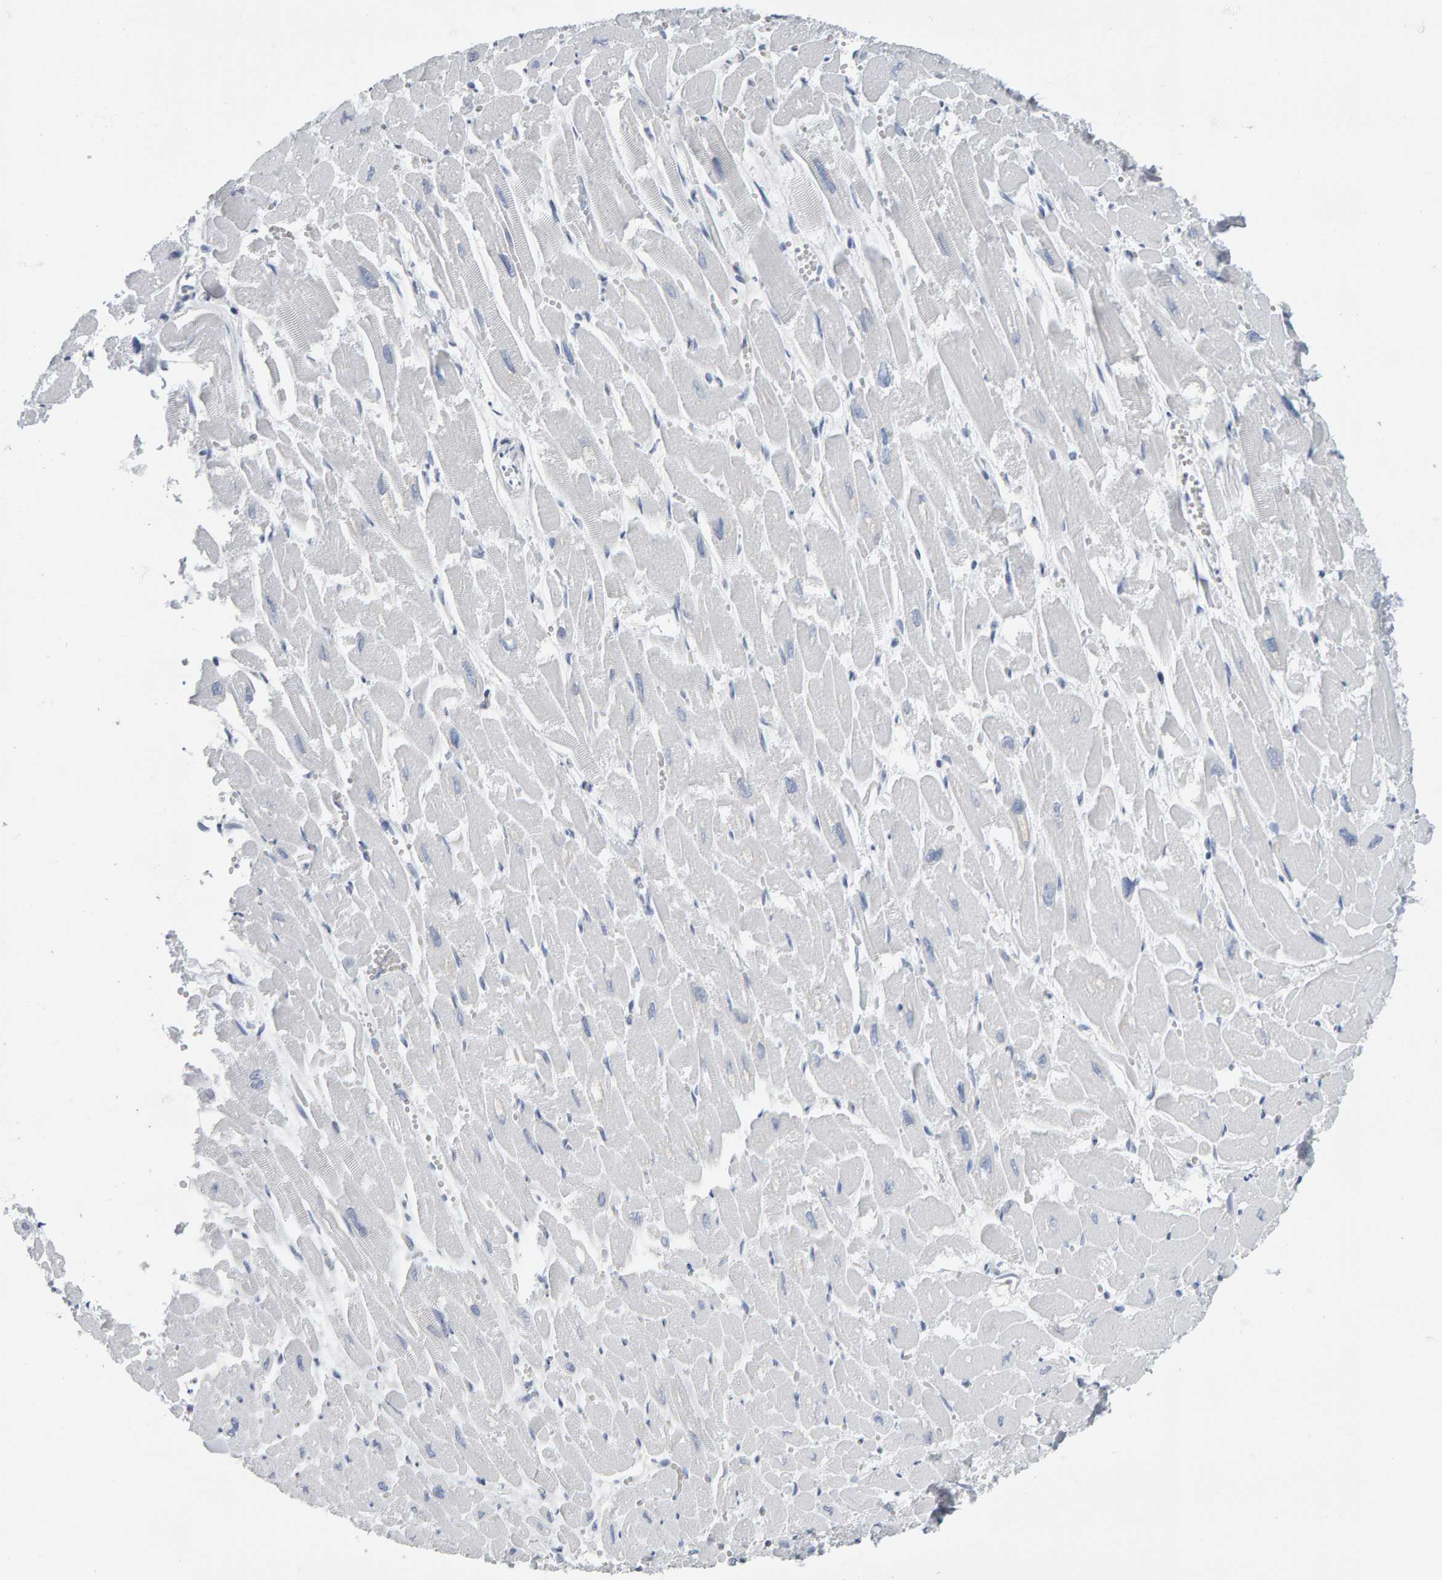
{"staining": {"intensity": "negative", "quantity": "none", "location": "none"}, "tissue": "heart muscle", "cell_type": "Cardiomyocytes", "image_type": "normal", "snomed": [{"axis": "morphology", "description": "Normal tissue, NOS"}, {"axis": "topography", "description": "Heart"}], "caption": "Immunohistochemistry (IHC) micrograph of benign heart muscle: heart muscle stained with DAB (3,3'-diaminobenzidine) shows no significant protein positivity in cardiomyocytes. (DAB IHC, high magnification).", "gene": "SPACA3", "patient": {"sex": "male", "age": 54}}